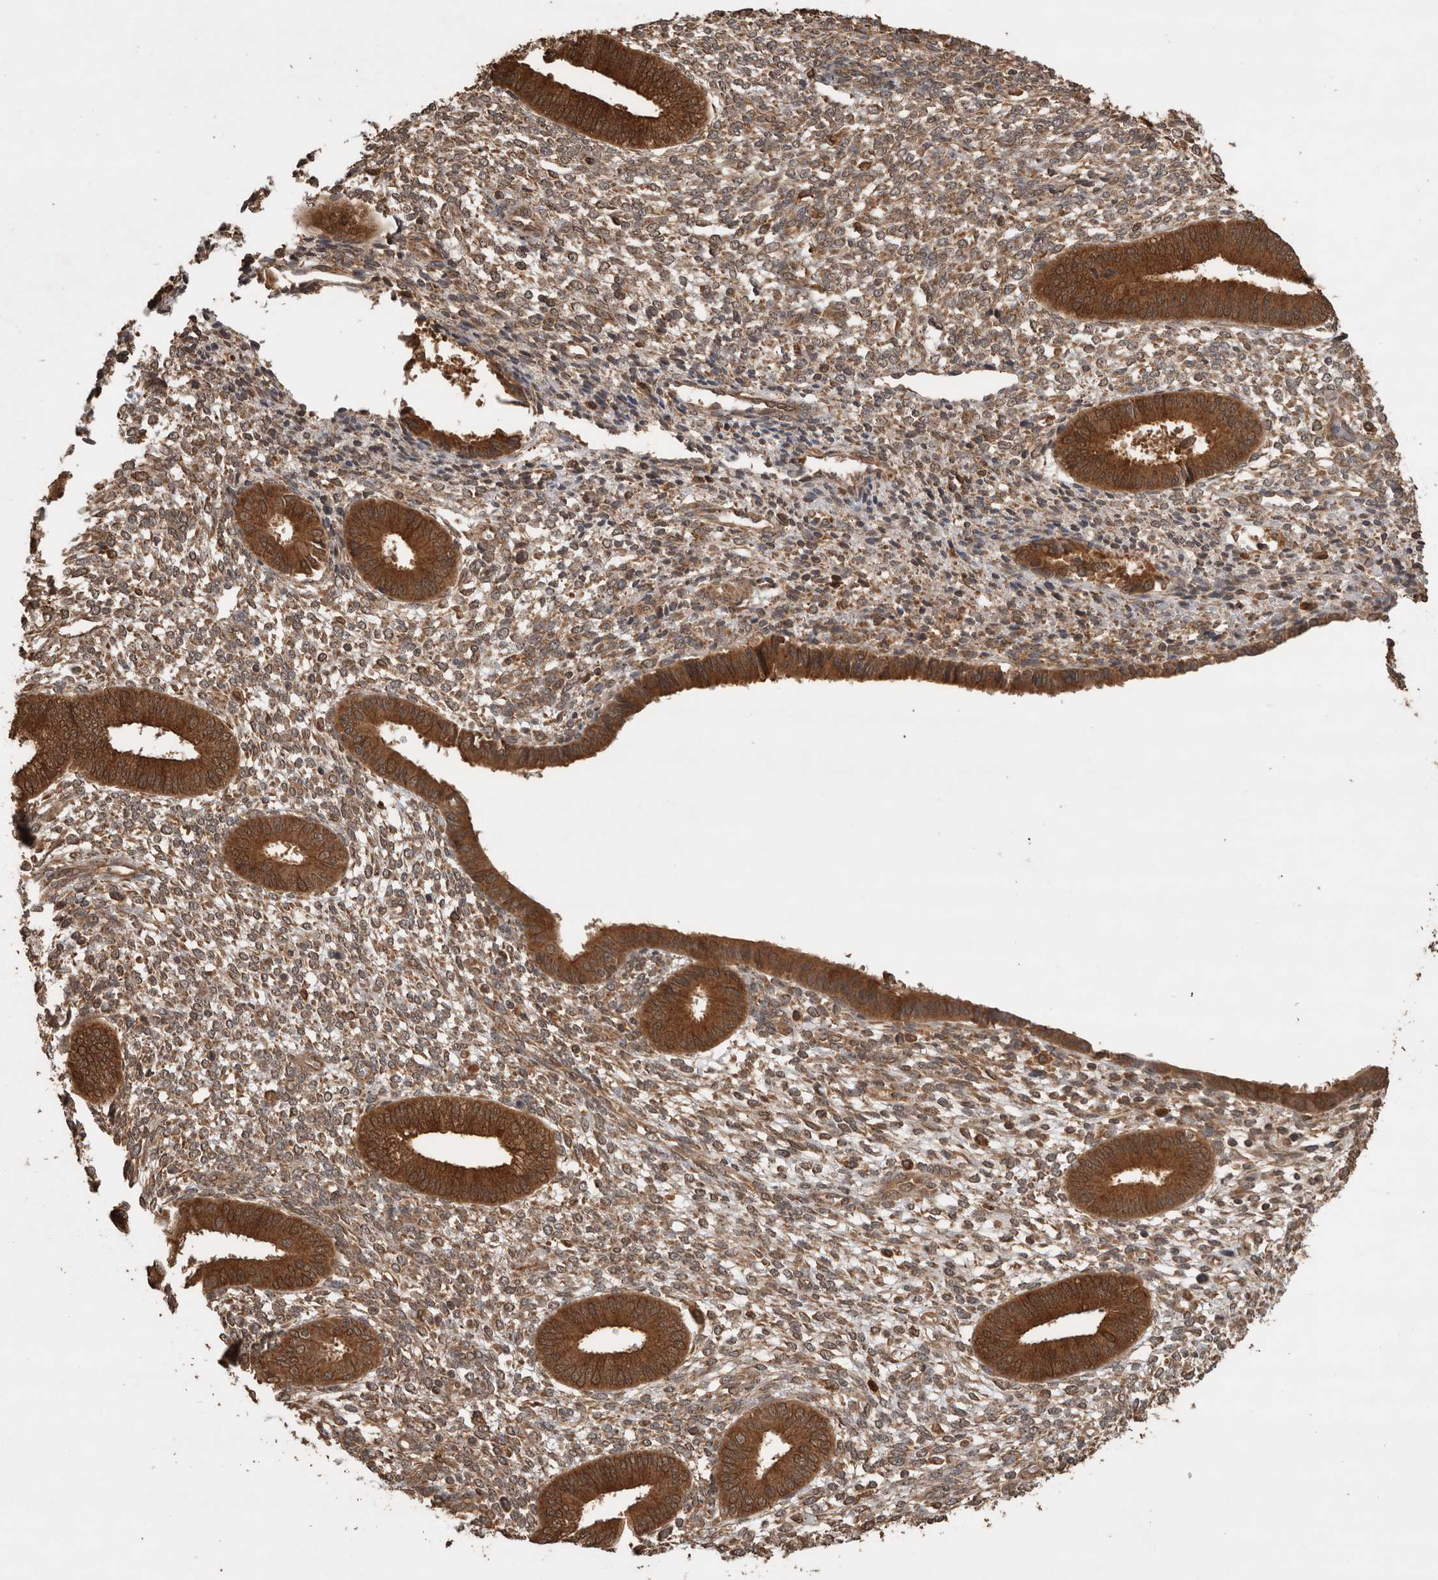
{"staining": {"intensity": "moderate", "quantity": ">75%", "location": "cytoplasmic/membranous,nuclear"}, "tissue": "endometrium", "cell_type": "Cells in endometrial stroma", "image_type": "normal", "snomed": [{"axis": "morphology", "description": "Normal tissue, NOS"}, {"axis": "topography", "description": "Endometrium"}], "caption": "Protein expression by immunohistochemistry exhibits moderate cytoplasmic/membranous,nuclear positivity in about >75% of cells in endometrial stroma in unremarkable endometrium. Immunohistochemistry (ihc) stains the protein in brown and the nuclei are stained blue.", "gene": "OTUD7B", "patient": {"sex": "female", "age": 46}}